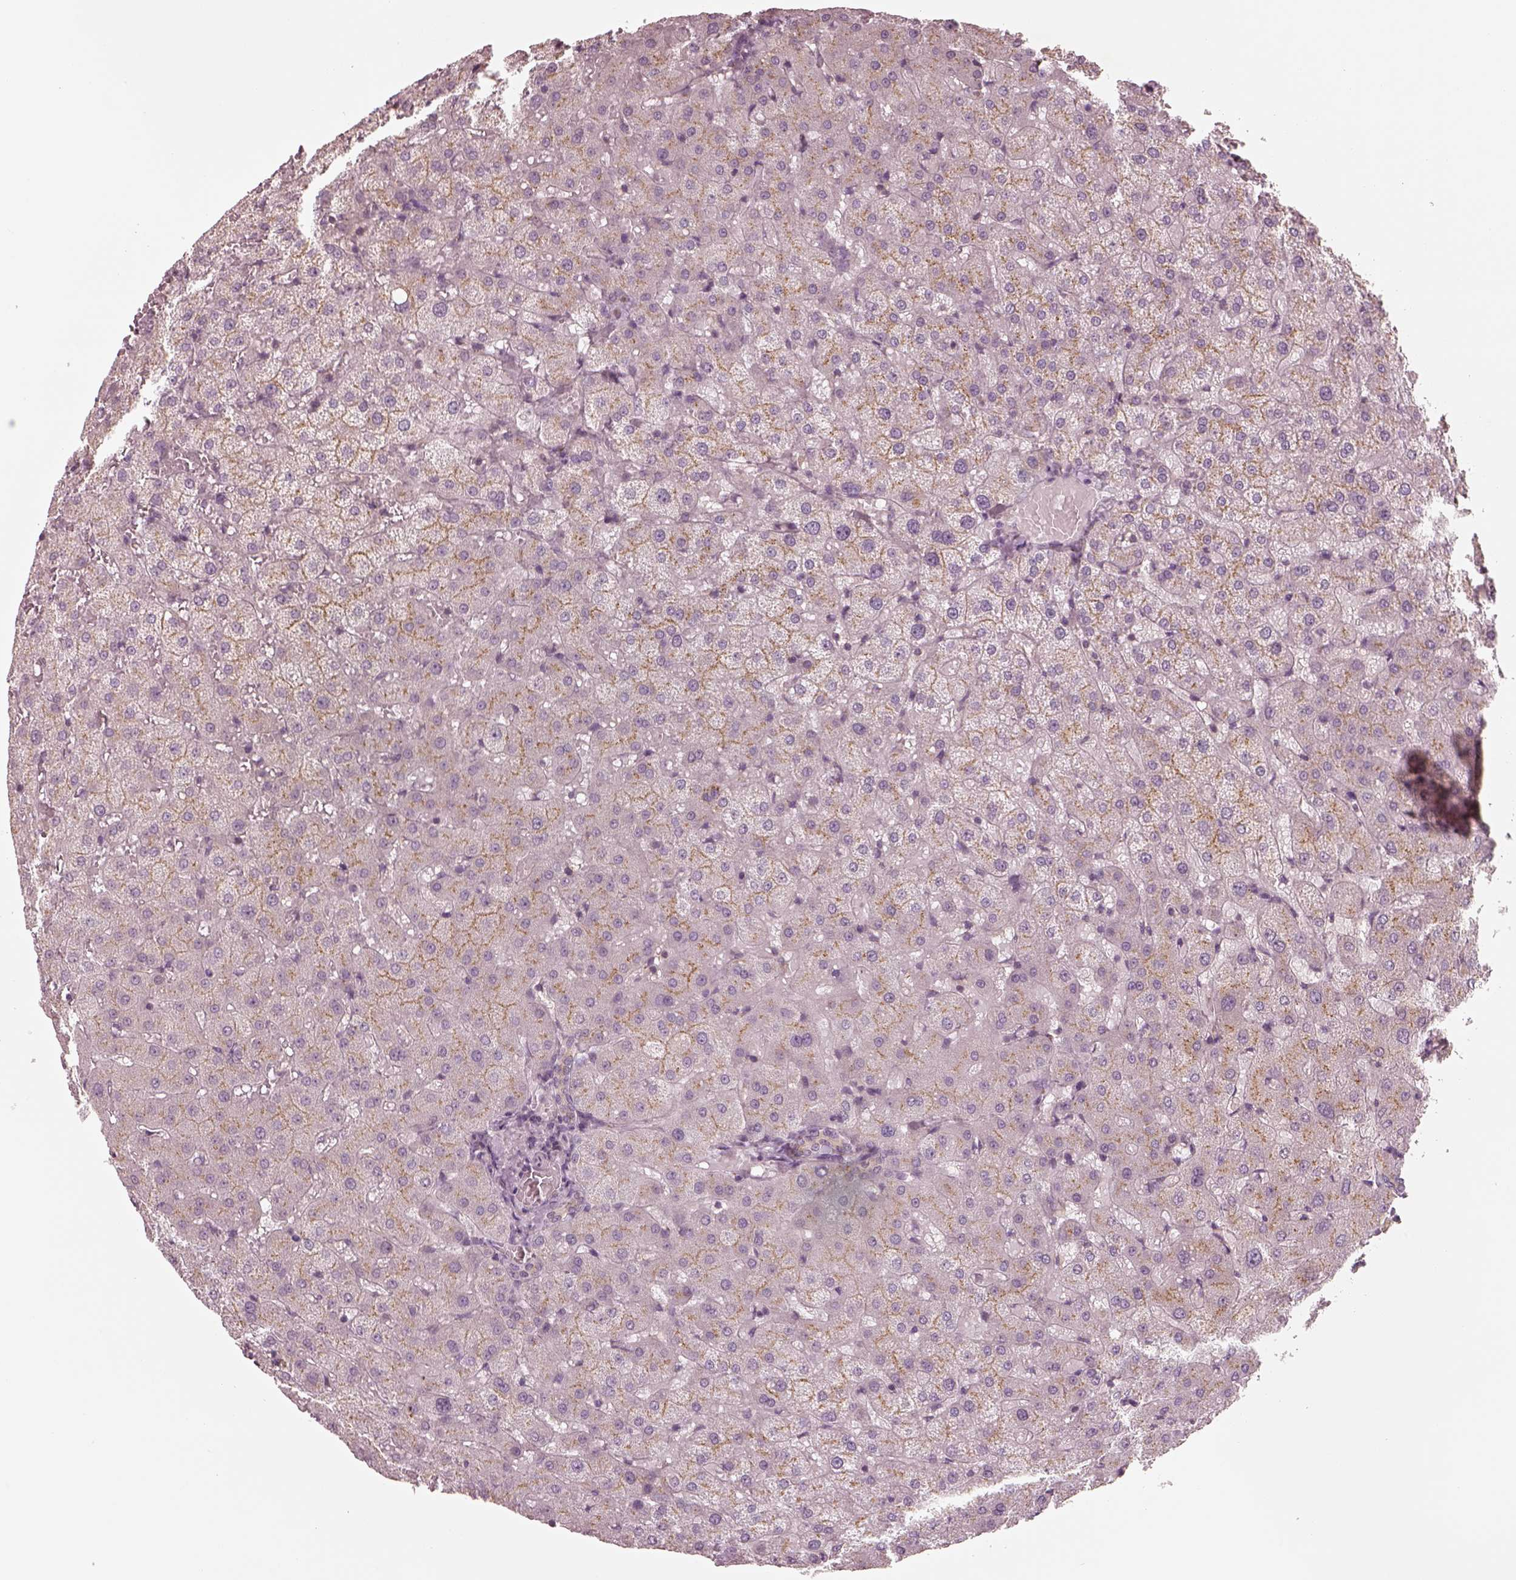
{"staining": {"intensity": "weak", "quantity": ">75%", "location": "cytoplasmic/membranous"}, "tissue": "liver", "cell_type": "Cholangiocytes", "image_type": "normal", "snomed": [{"axis": "morphology", "description": "Normal tissue, NOS"}, {"axis": "topography", "description": "Liver"}], "caption": "Immunohistochemical staining of benign liver displays low levels of weak cytoplasmic/membranous positivity in about >75% of cholangiocytes.", "gene": "SDCBP2", "patient": {"sex": "female", "age": 50}}